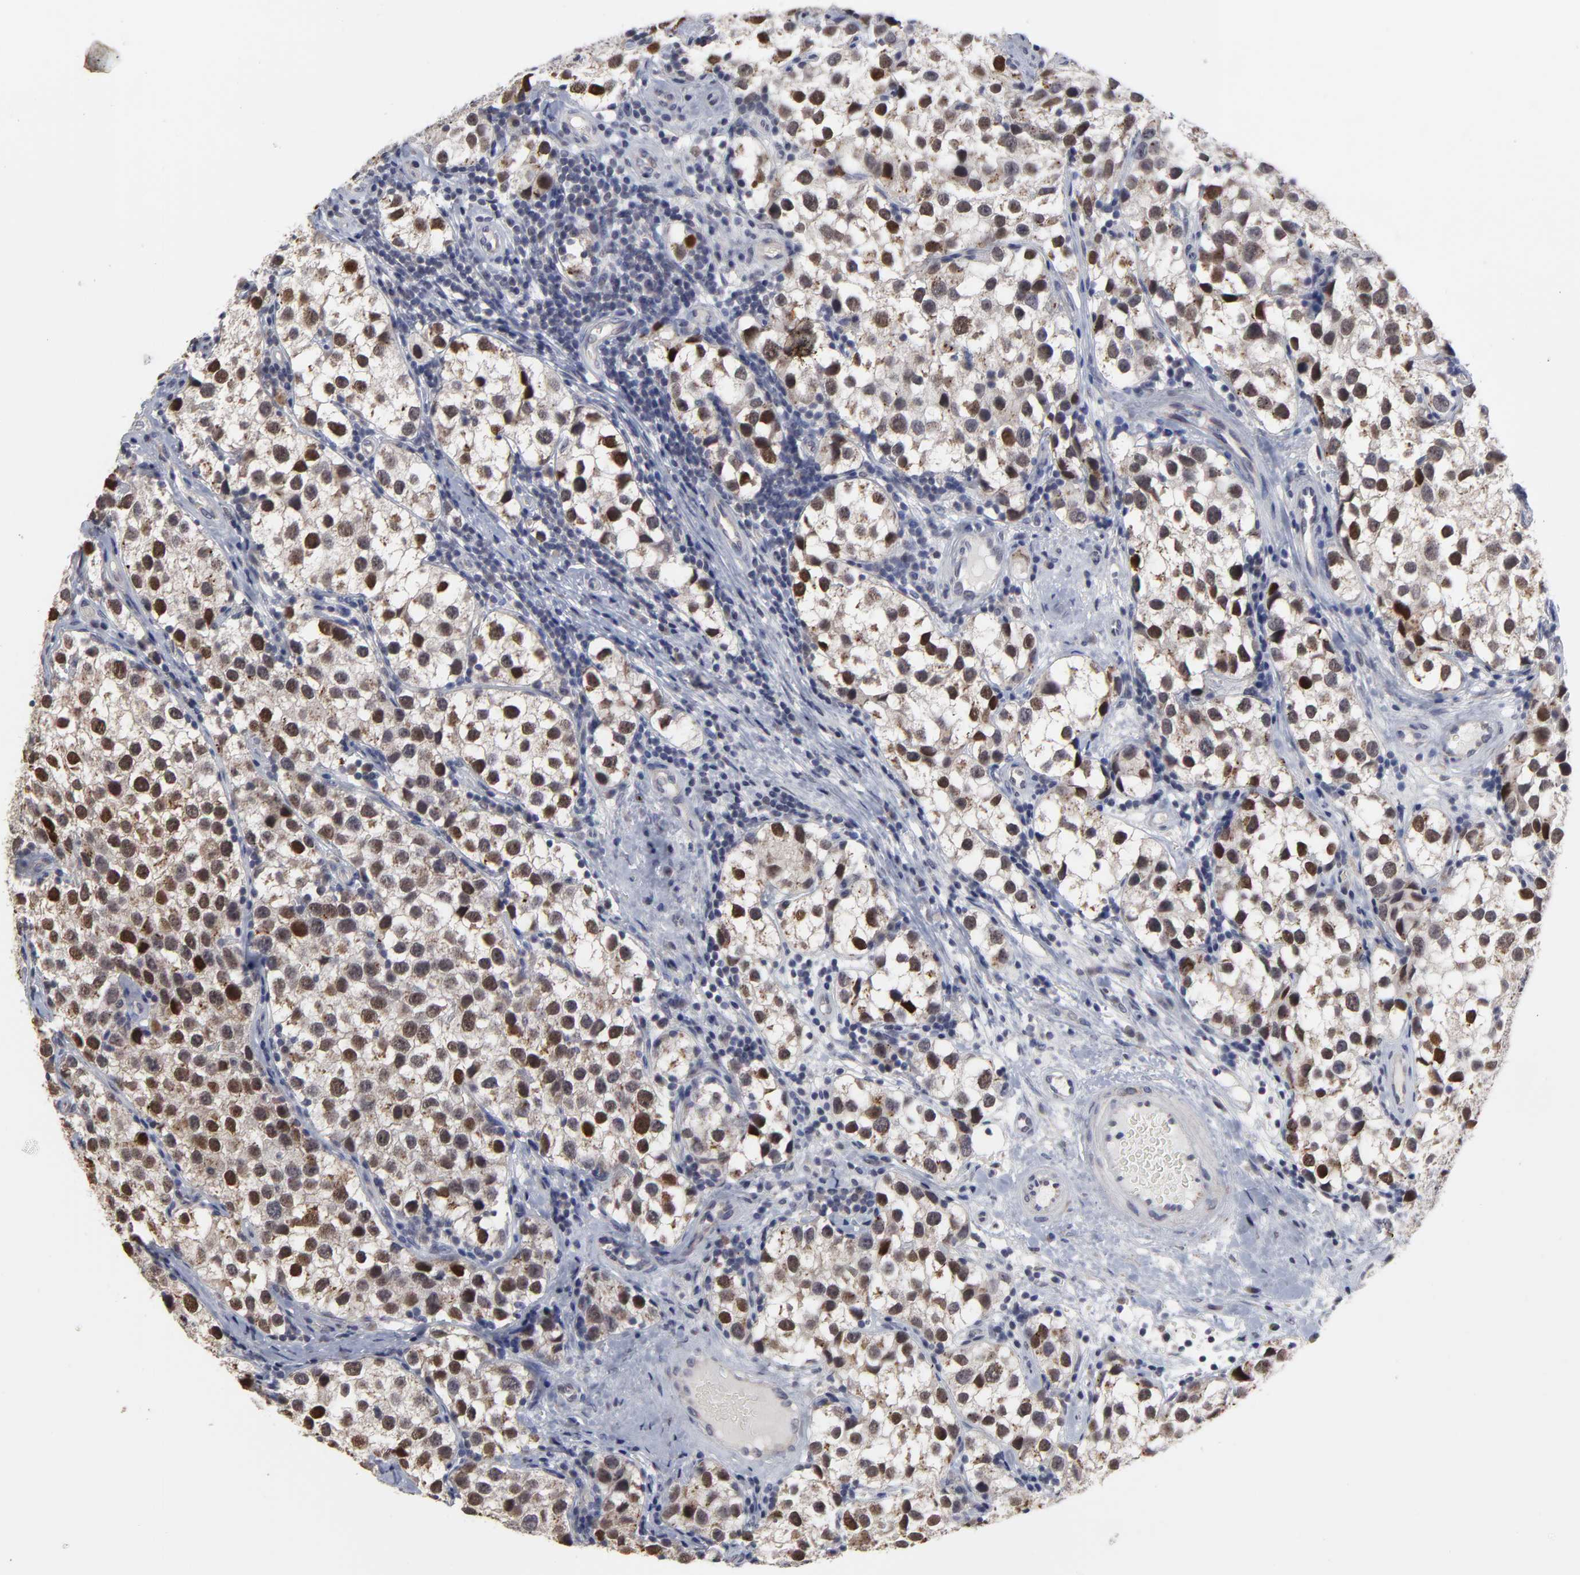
{"staining": {"intensity": "strong", "quantity": ">75%", "location": "nuclear"}, "tissue": "testis cancer", "cell_type": "Tumor cells", "image_type": "cancer", "snomed": [{"axis": "morphology", "description": "Seminoma, NOS"}, {"axis": "topography", "description": "Testis"}], "caption": "A photomicrograph of seminoma (testis) stained for a protein exhibits strong nuclear brown staining in tumor cells. (Stains: DAB in brown, nuclei in blue, Microscopy: brightfield microscopy at high magnification).", "gene": "MAGEA10", "patient": {"sex": "male", "age": 39}}